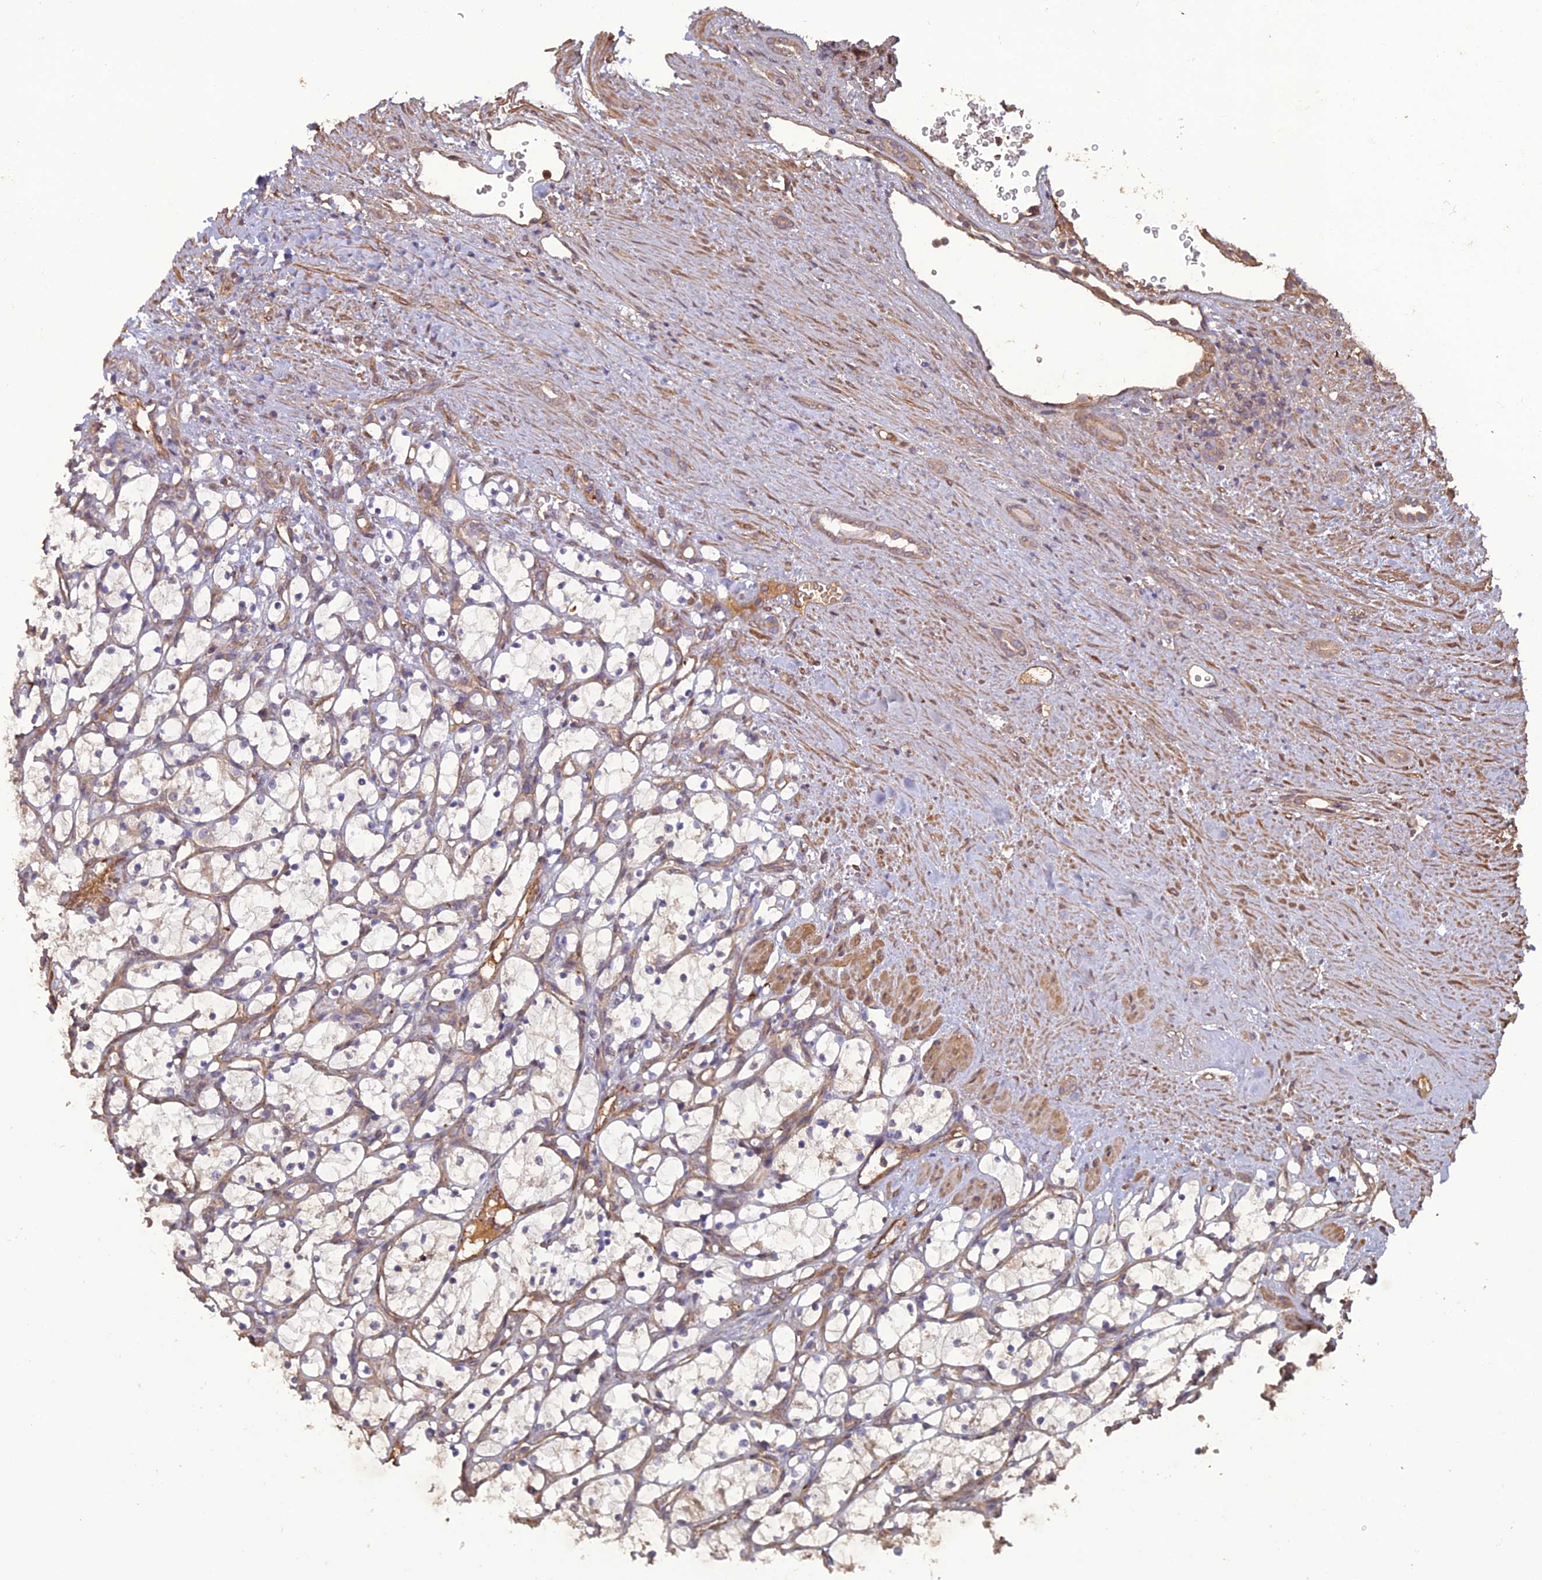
{"staining": {"intensity": "negative", "quantity": "none", "location": "none"}, "tissue": "renal cancer", "cell_type": "Tumor cells", "image_type": "cancer", "snomed": [{"axis": "morphology", "description": "Adenocarcinoma, NOS"}, {"axis": "topography", "description": "Kidney"}], "caption": "The photomicrograph displays no staining of tumor cells in renal cancer (adenocarcinoma).", "gene": "ATP6V0A2", "patient": {"sex": "female", "age": 69}}